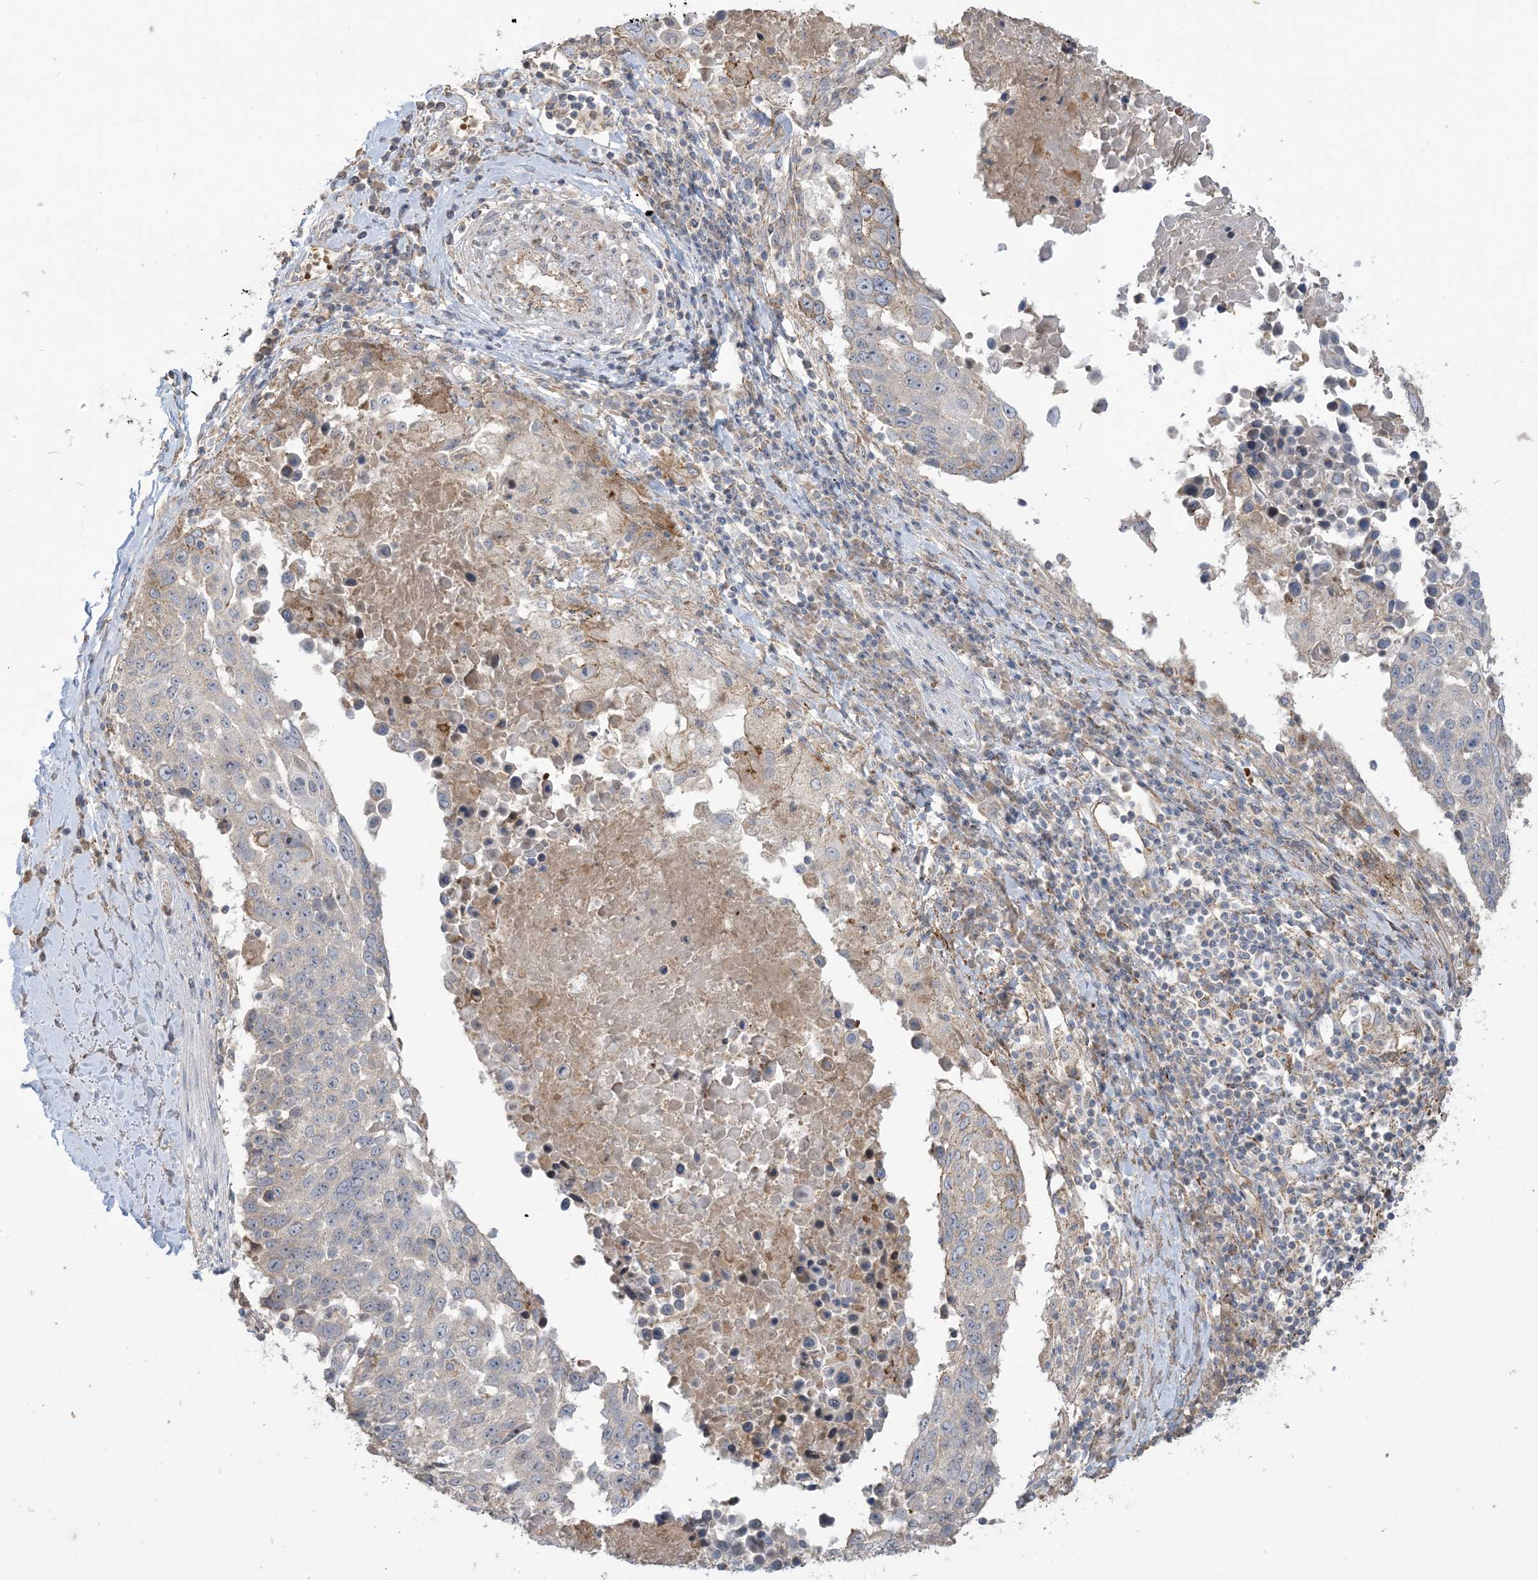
{"staining": {"intensity": "negative", "quantity": "none", "location": "none"}, "tissue": "lung cancer", "cell_type": "Tumor cells", "image_type": "cancer", "snomed": [{"axis": "morphology", "description": "Squamous cell carcinoma, NOS"}, {"axis": "topography", "description": "Lung"}], "caption": "Tumor cells are negative for protein expression in human lung cancer.", "gene": "KLHL18", "patient": {"sex": "male", "age": 66}}